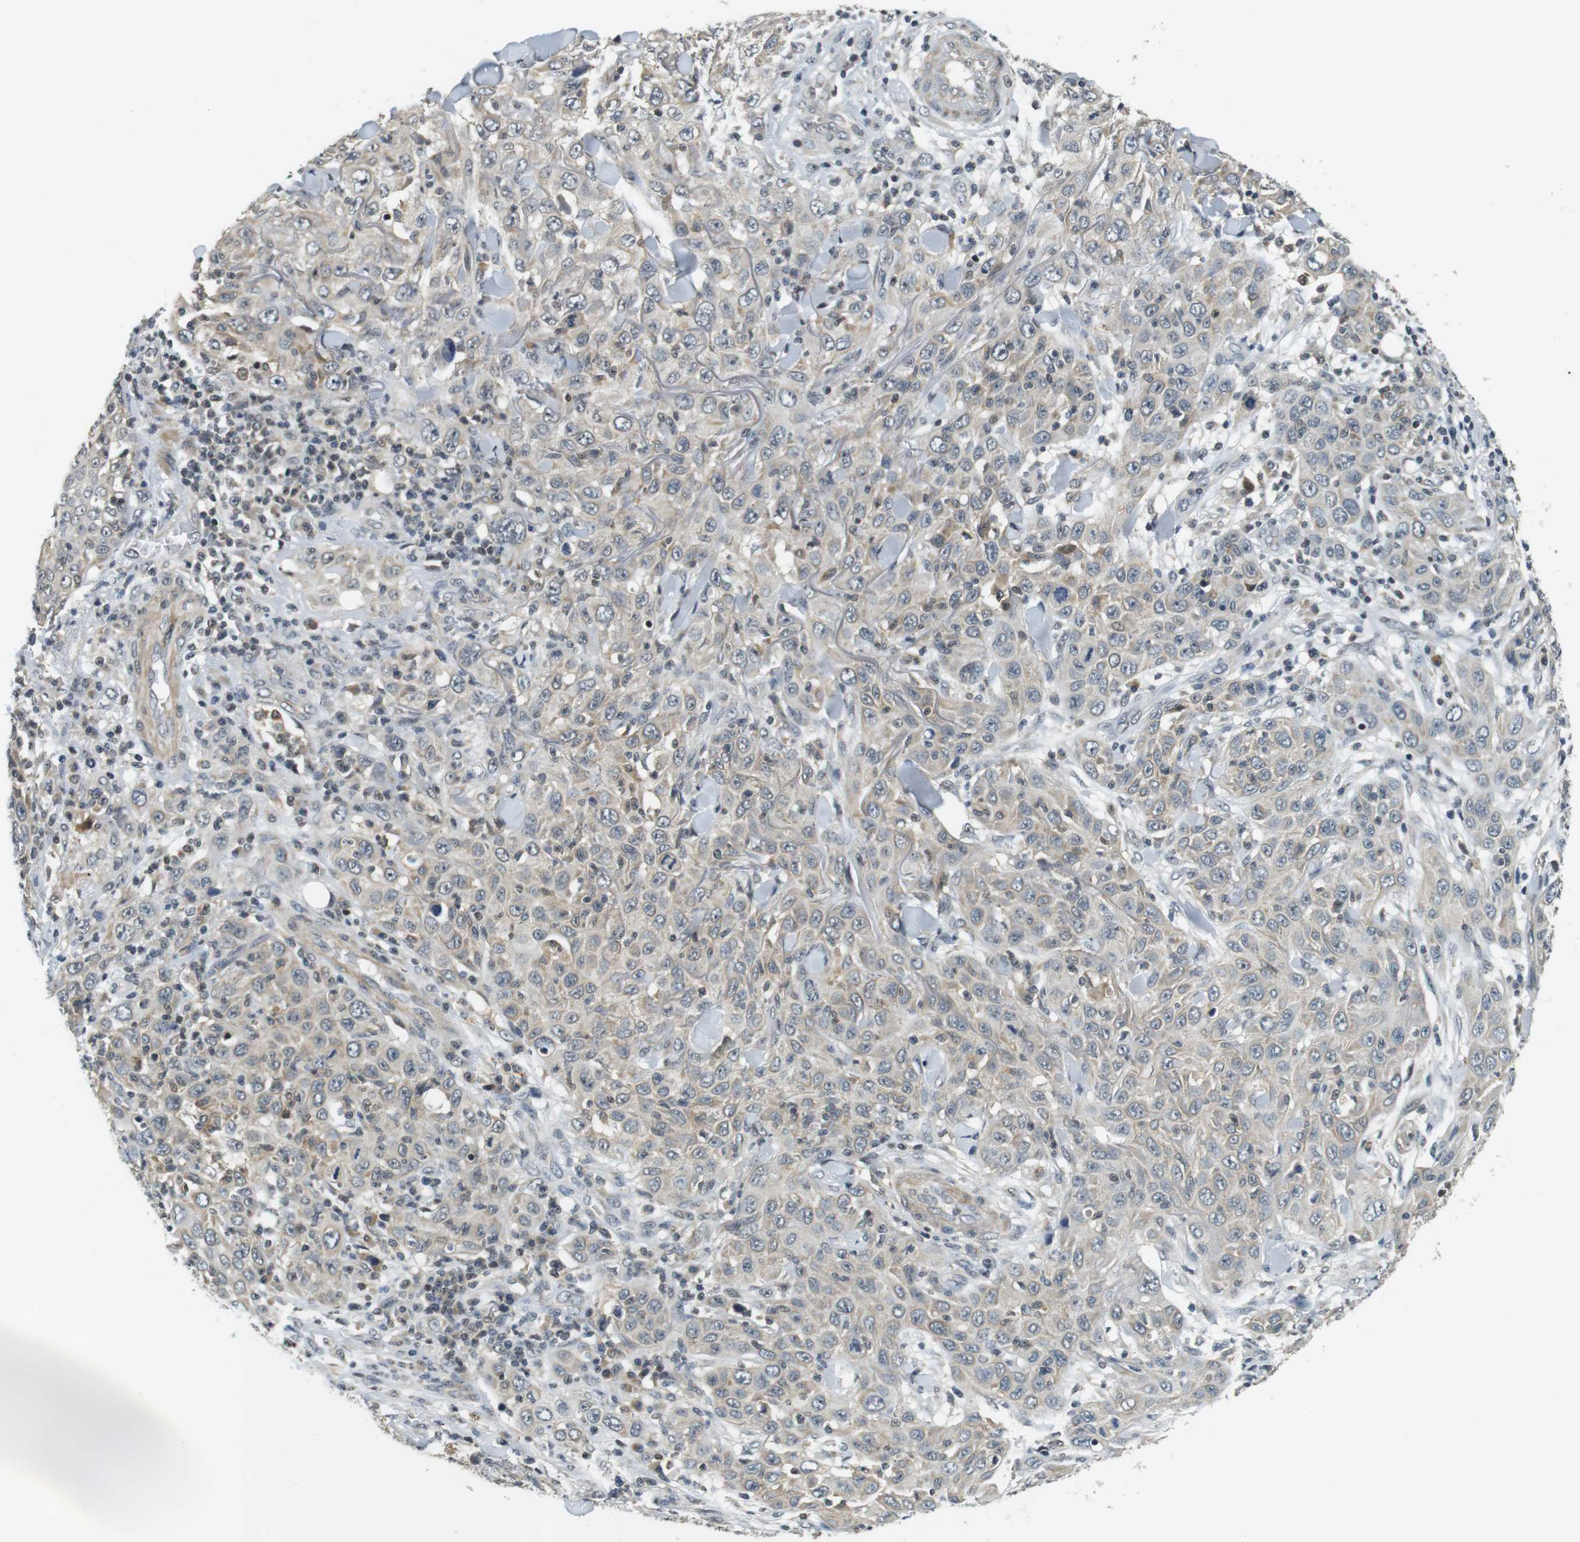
{"staining": {"intensity": "weak", "quantity": "<25%", "location": "cytoplasmic/membranous"}, "tissue": "skin cancer", "cell_type": "Tumor cells", "image_type": "cancer", "snomed": [{"axis": "morphology", "description": "Squamous cell carcinoma, NOS"}, {"axis": "topography", "description": "Skin"}], "caption": "This is an immunohistochemistry (IHC) micrograph of human squamous cell carcinoma (skin). There is no staining in tumor cells.", "gene": "BRD4", "patient": {"sex": "female", "age": 88}}